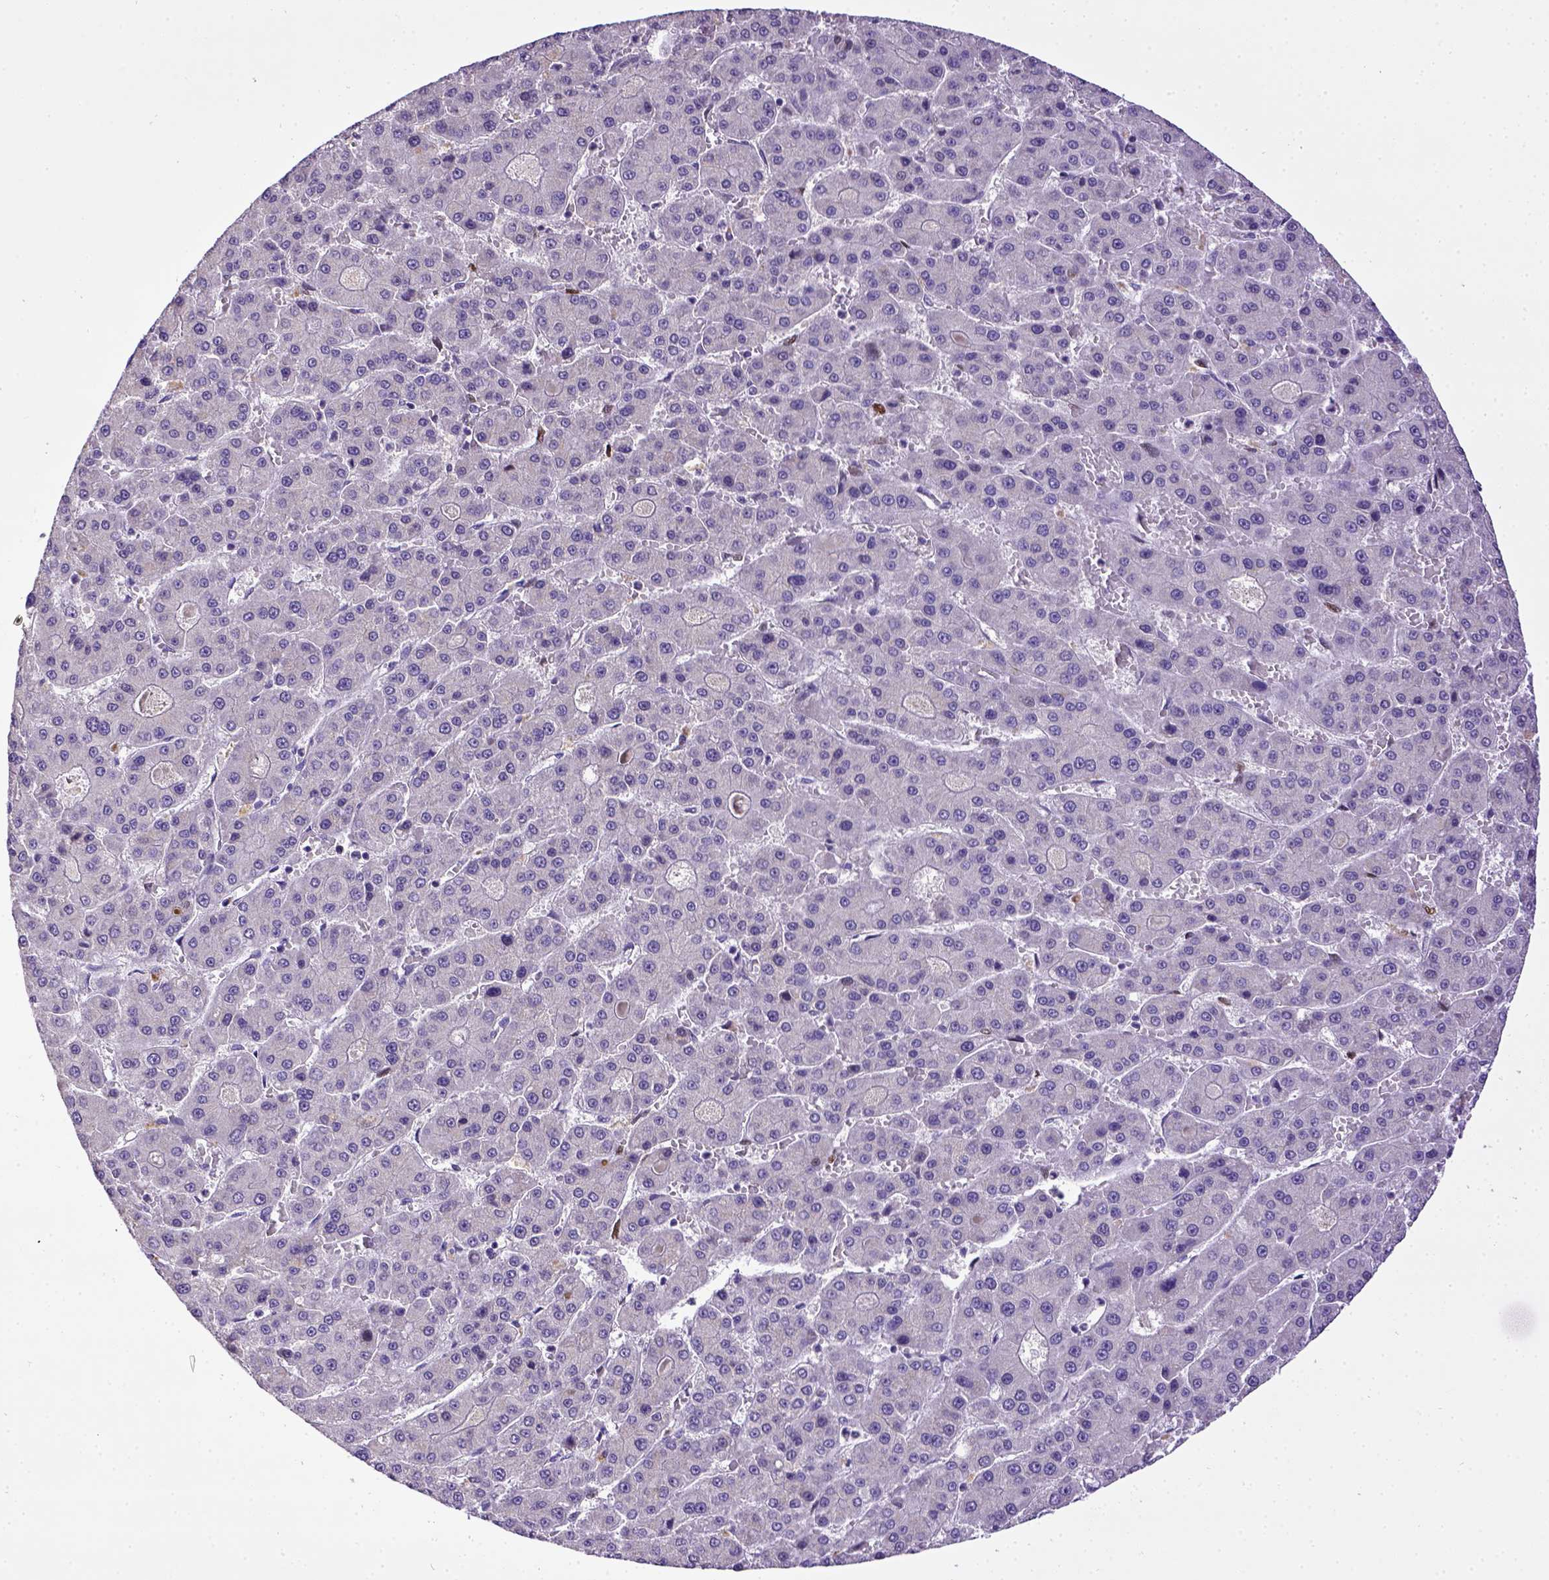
{"staining": {"intensity": "negative", "quantity": "none", "location": "none"}, "tissue": "liver cancer", "cell_type": "Tumor cells", "image_type": "cancer", "snomed": [{"axis": "morphology", "description": "Carcinoma, Hepatocellular, NOS"}, {"axis": "topography", "description": "Liver"}], "caption": "Tumor cells are negative for brown protein staining in liver cancer (hepatocellular carcinoma).", "gene": "CDKN1A", "patient": {"sex": "male", "age": 70}}